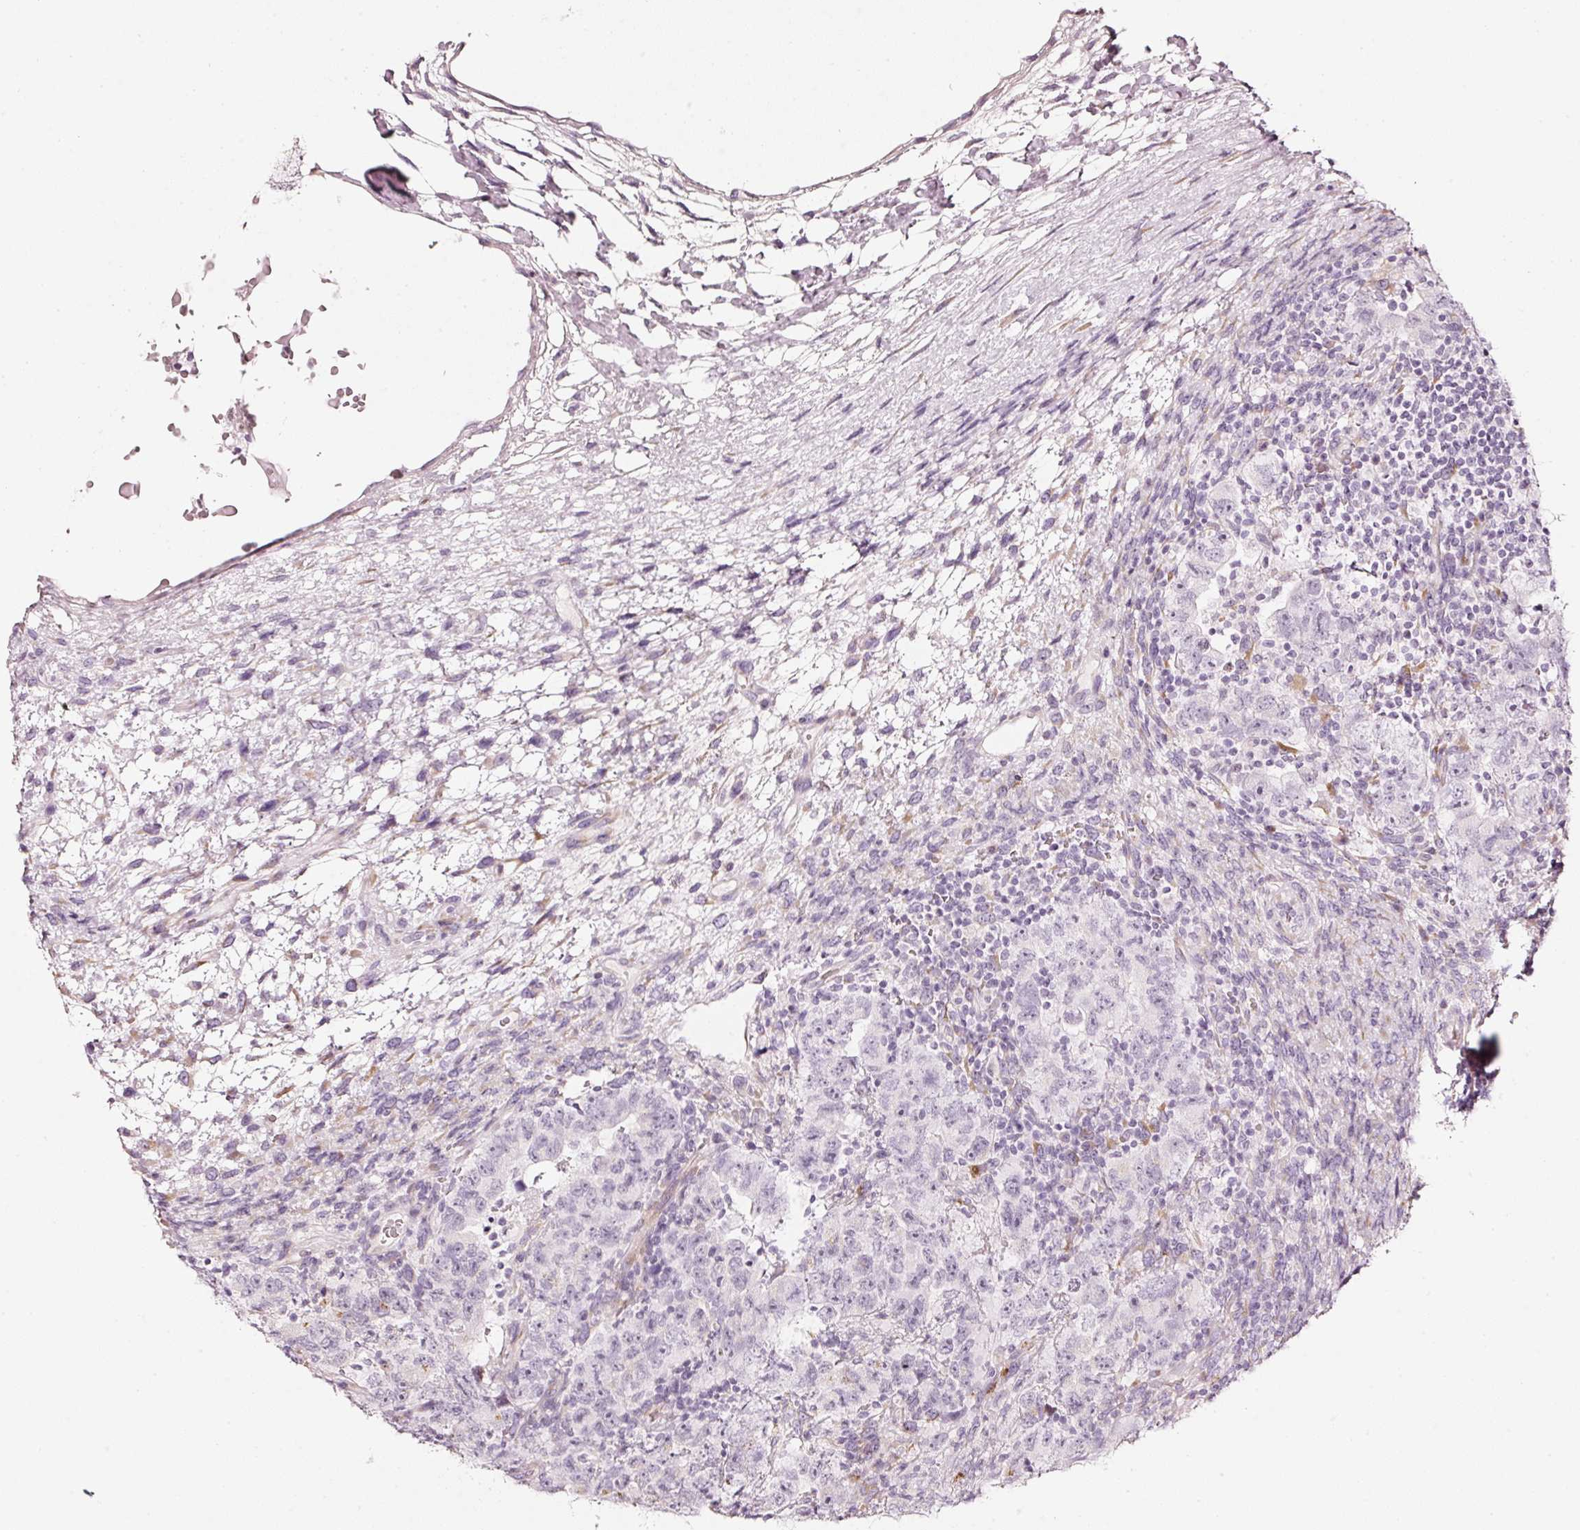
{"staining": {"intensity": "negative", "quantity": "none", "location": "none"}, "tissue": "testis cancer", "cell_type": "Tumor cells", "image_type": "cancer", "snomed": [{"axis": "morphology", "description": "Carcinoma, Embryonal, NOS"}, {"axis": "topography", "description": "Testis"}], "caption": "This is an IHC photomicrograph of human testis embryonal carcinoma. There is no expression in tumor cells.", "gene": "SDF4", "patient": {"sex": "male", "age": 24}}